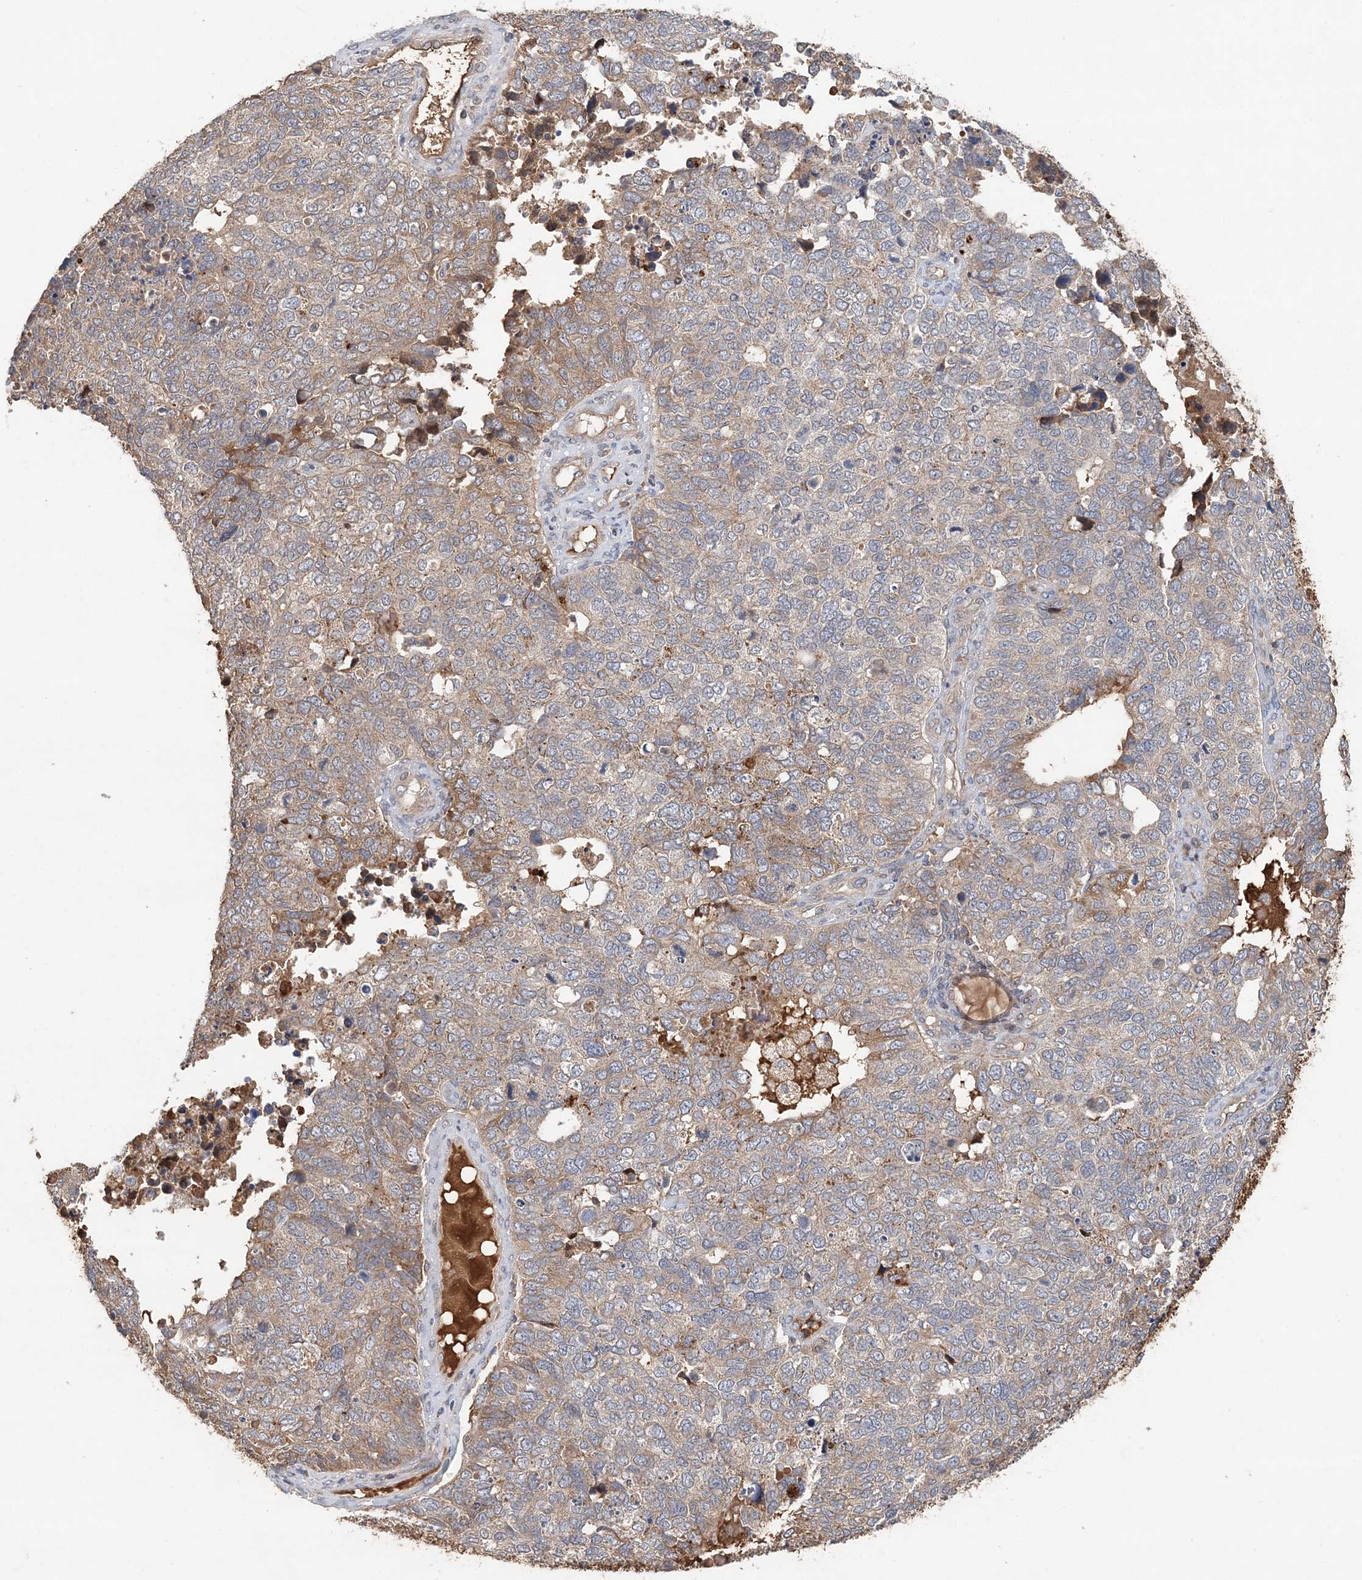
{"staining": {"intensity": "moderate", "quantity": "<25%", "location": "cytoplasmic/membranous"}, "tissue": "cervical cancer", "cell_type": "Tumor cells", "image_type": "cancer", "snomed": [{"axis": "morphology", "description": "Squamous cell carcinoma, NOS"}, {"axis": "topography", "description": "Cervix"}], "caption": "A micrograph of human cervical cancer stained for a protein reveals moderate cytoplasmic/membranous brown staining in tumor cells. The staining is performed using DAB (3,3'-diaminobenzidine) brown chromogen to label protein expression. The nuclei are counter-stained blue using hematoxylin.", "gene": "SYCP3", "patient": {"sex": "female", "age": 63}}